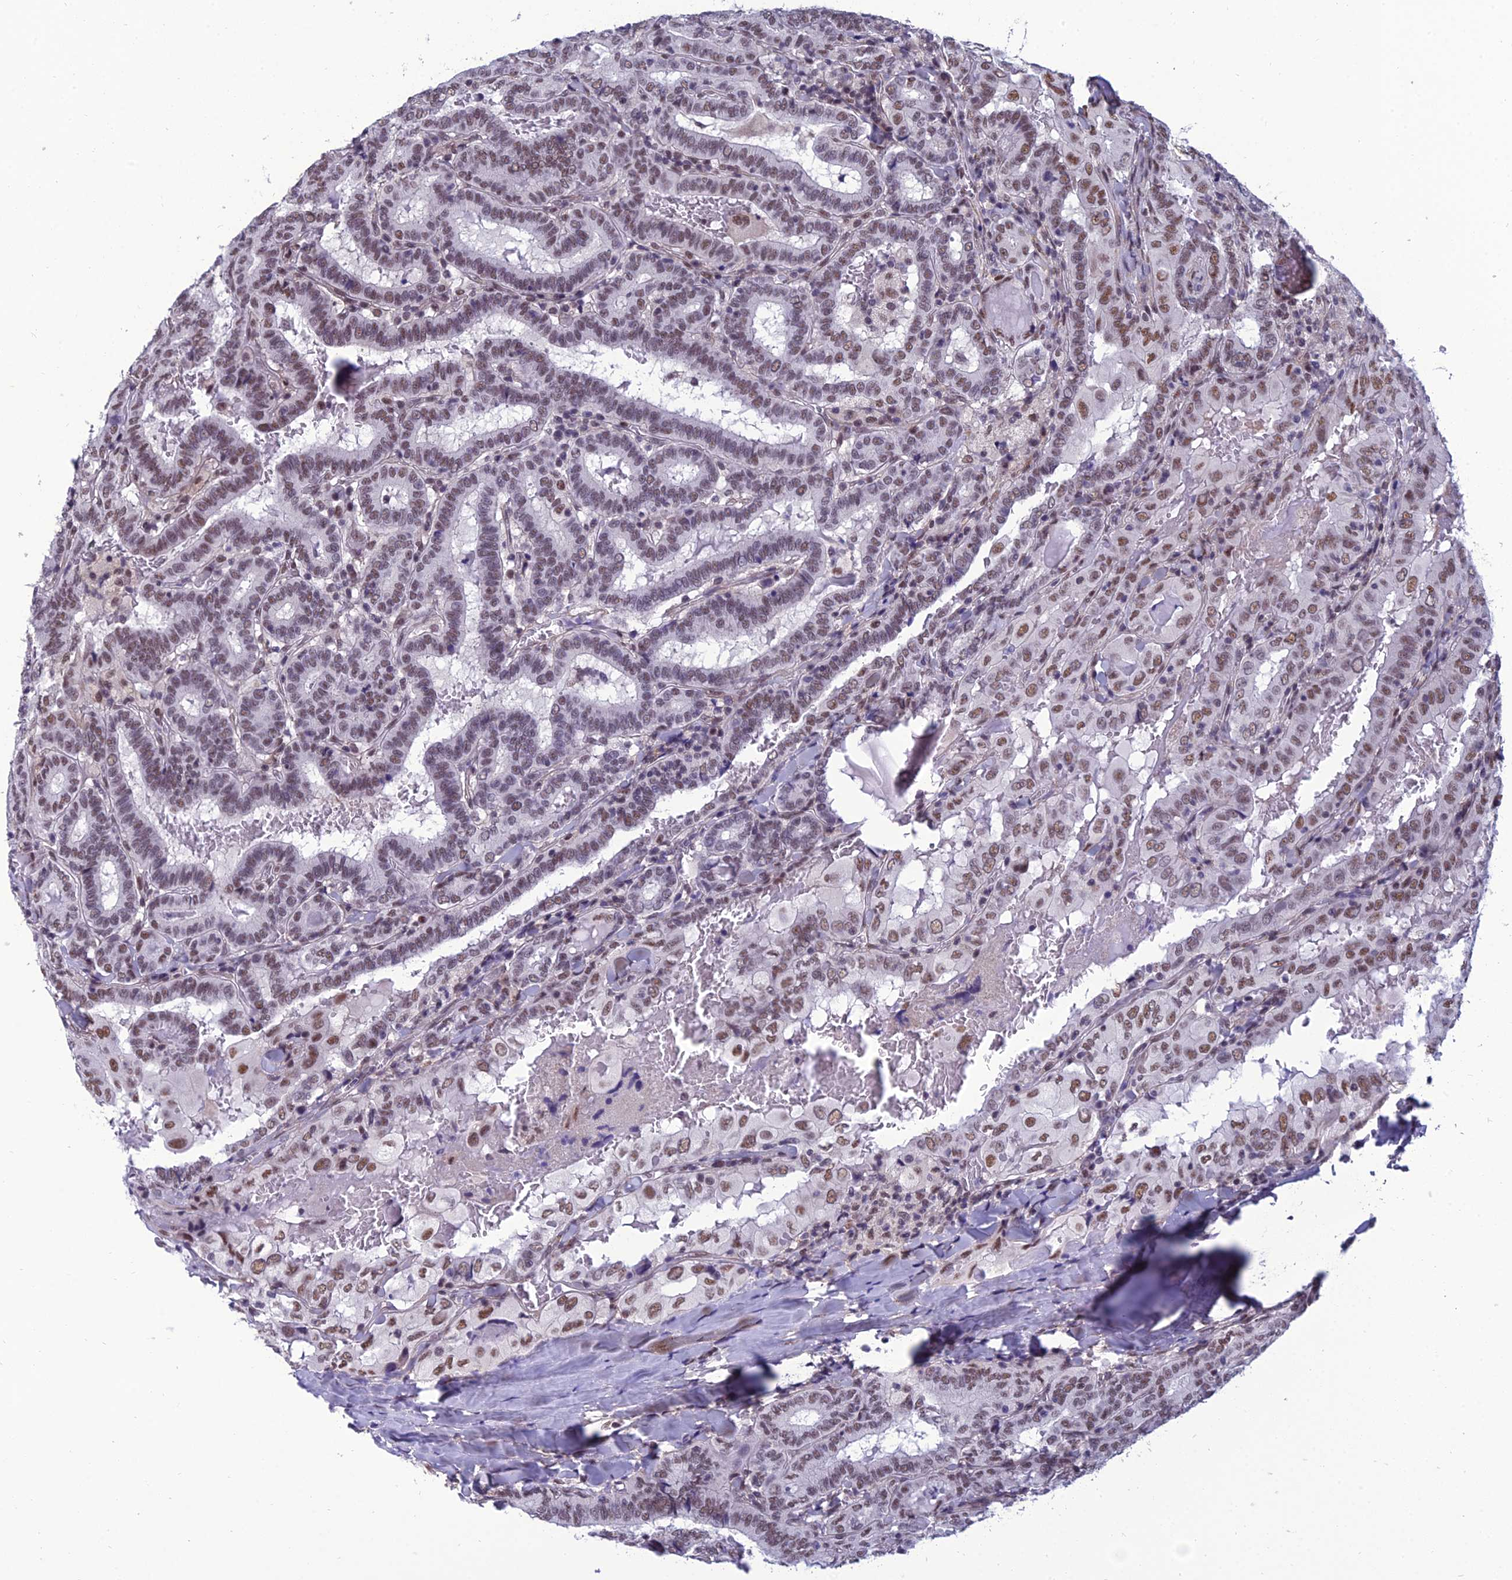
{"staining": {"intensity": "moderate", "quantity": ">75%", "location": "nuclear"}, "tissue": "thyroid cancer", "cell_type": "Tumor cells", "image_type": "cancer", "snomed": [{"axis": "morphology", "description": "Papillary adenocarcinoma, NOS"}, {"axis": "topography", "description": "Thyroid gland"}], "caption": "There is medium levels of moderate nuclear expression in tumor cells of papillary adenocarcinoma (thyroid), as demonstrated by immunohistochemical staining (brown color).", "gene": "RSRC1", "patient": {"sex": "female", "age": 72}}